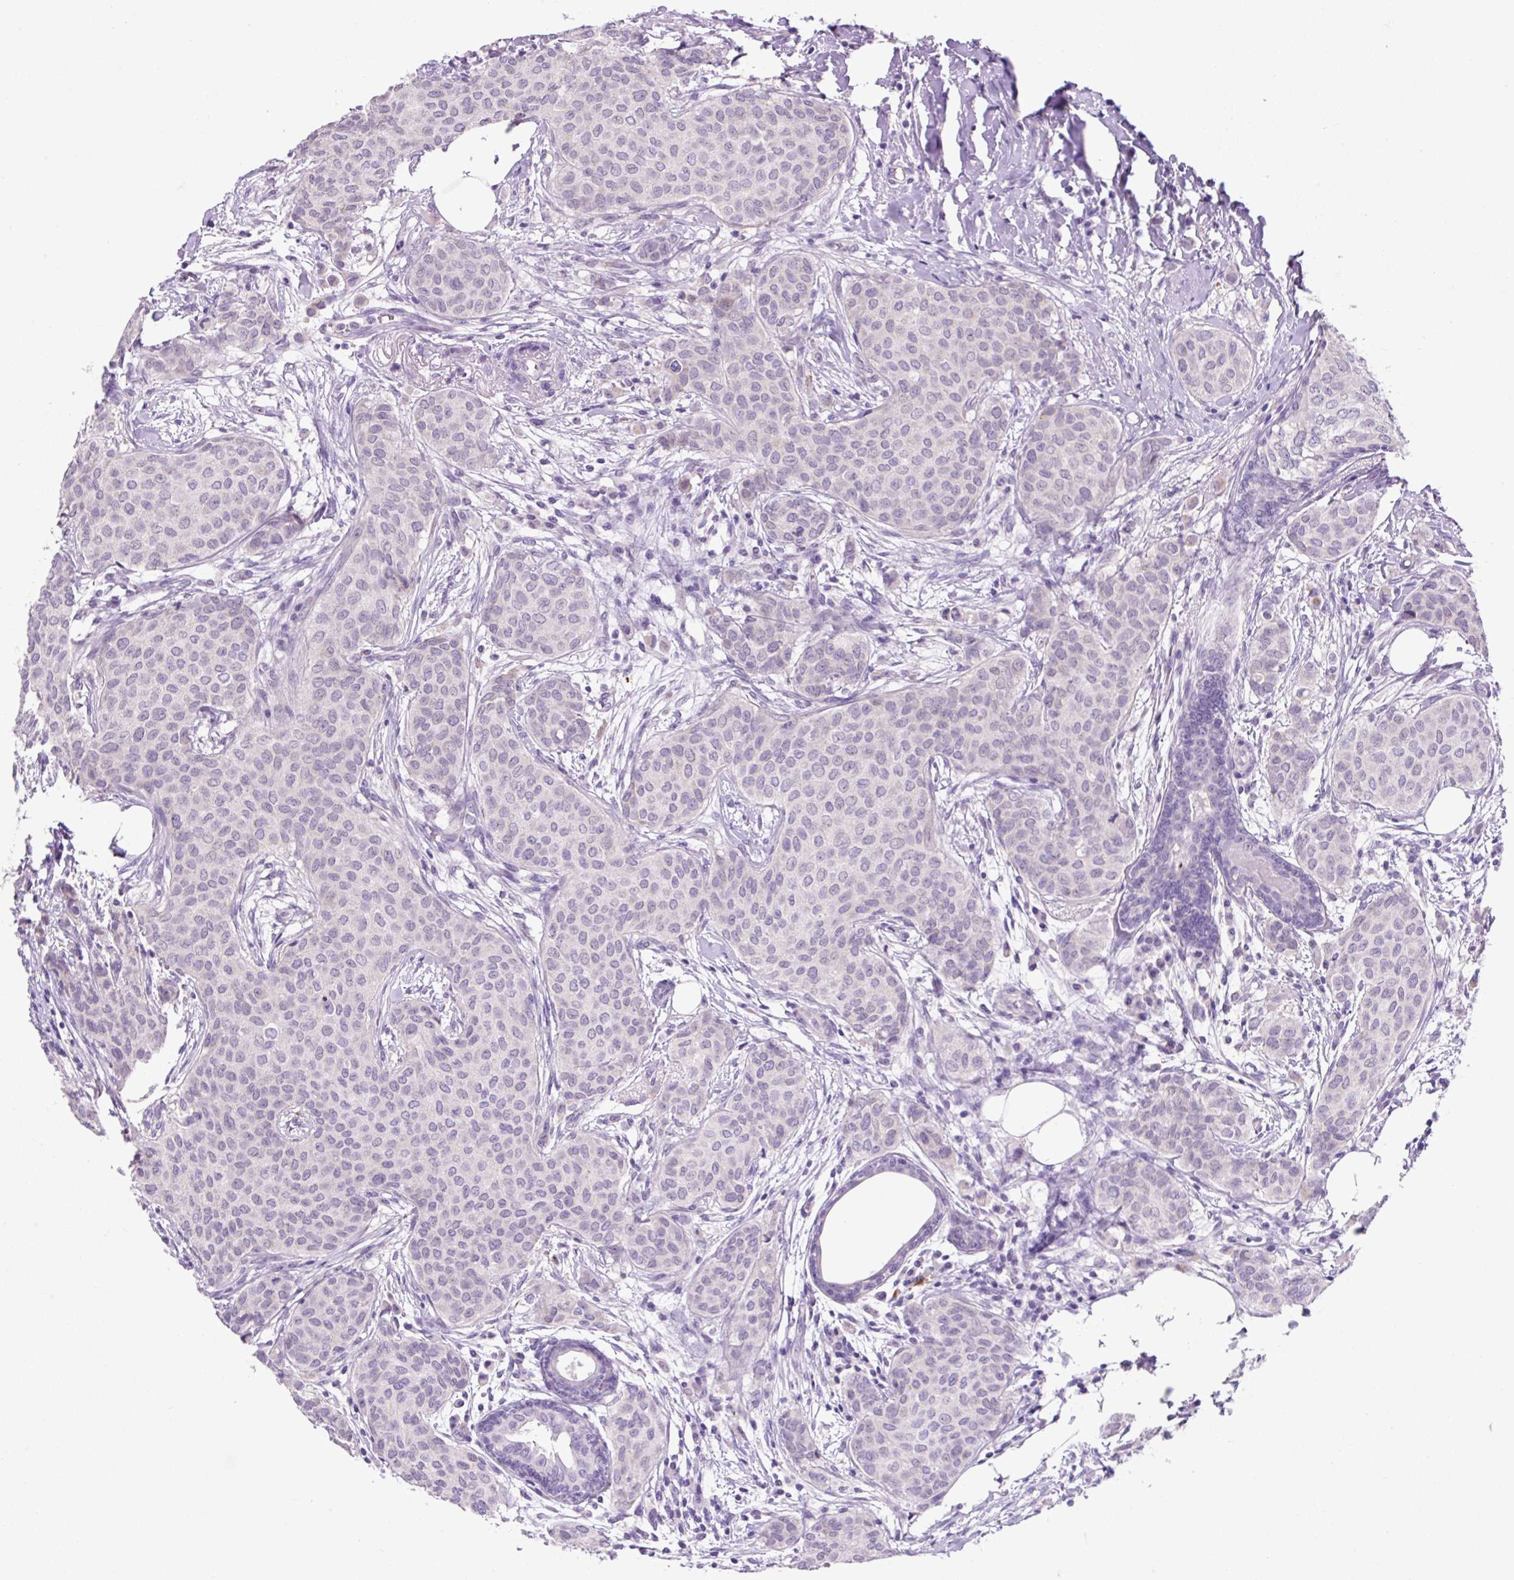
{"staining": {"intensity": "weak", "quantity": "<25%", "location": "cytoplasmic/membranous"}, "tissue": "breast cancer", "cell_type": "Tumor cells", "image_type": "cancer", "snomed": [{"axis": "morphology", "description": "Duct carcinoma"}, {"axis": "topography", "description": "Breast"}], "caption": "Protein analysis of breast cancer (intraductal carcinoma) exhibits no significant positivity in tumor cells.", "gene": "OGDHL", "patient": {"sex": "female", "age": 47}}